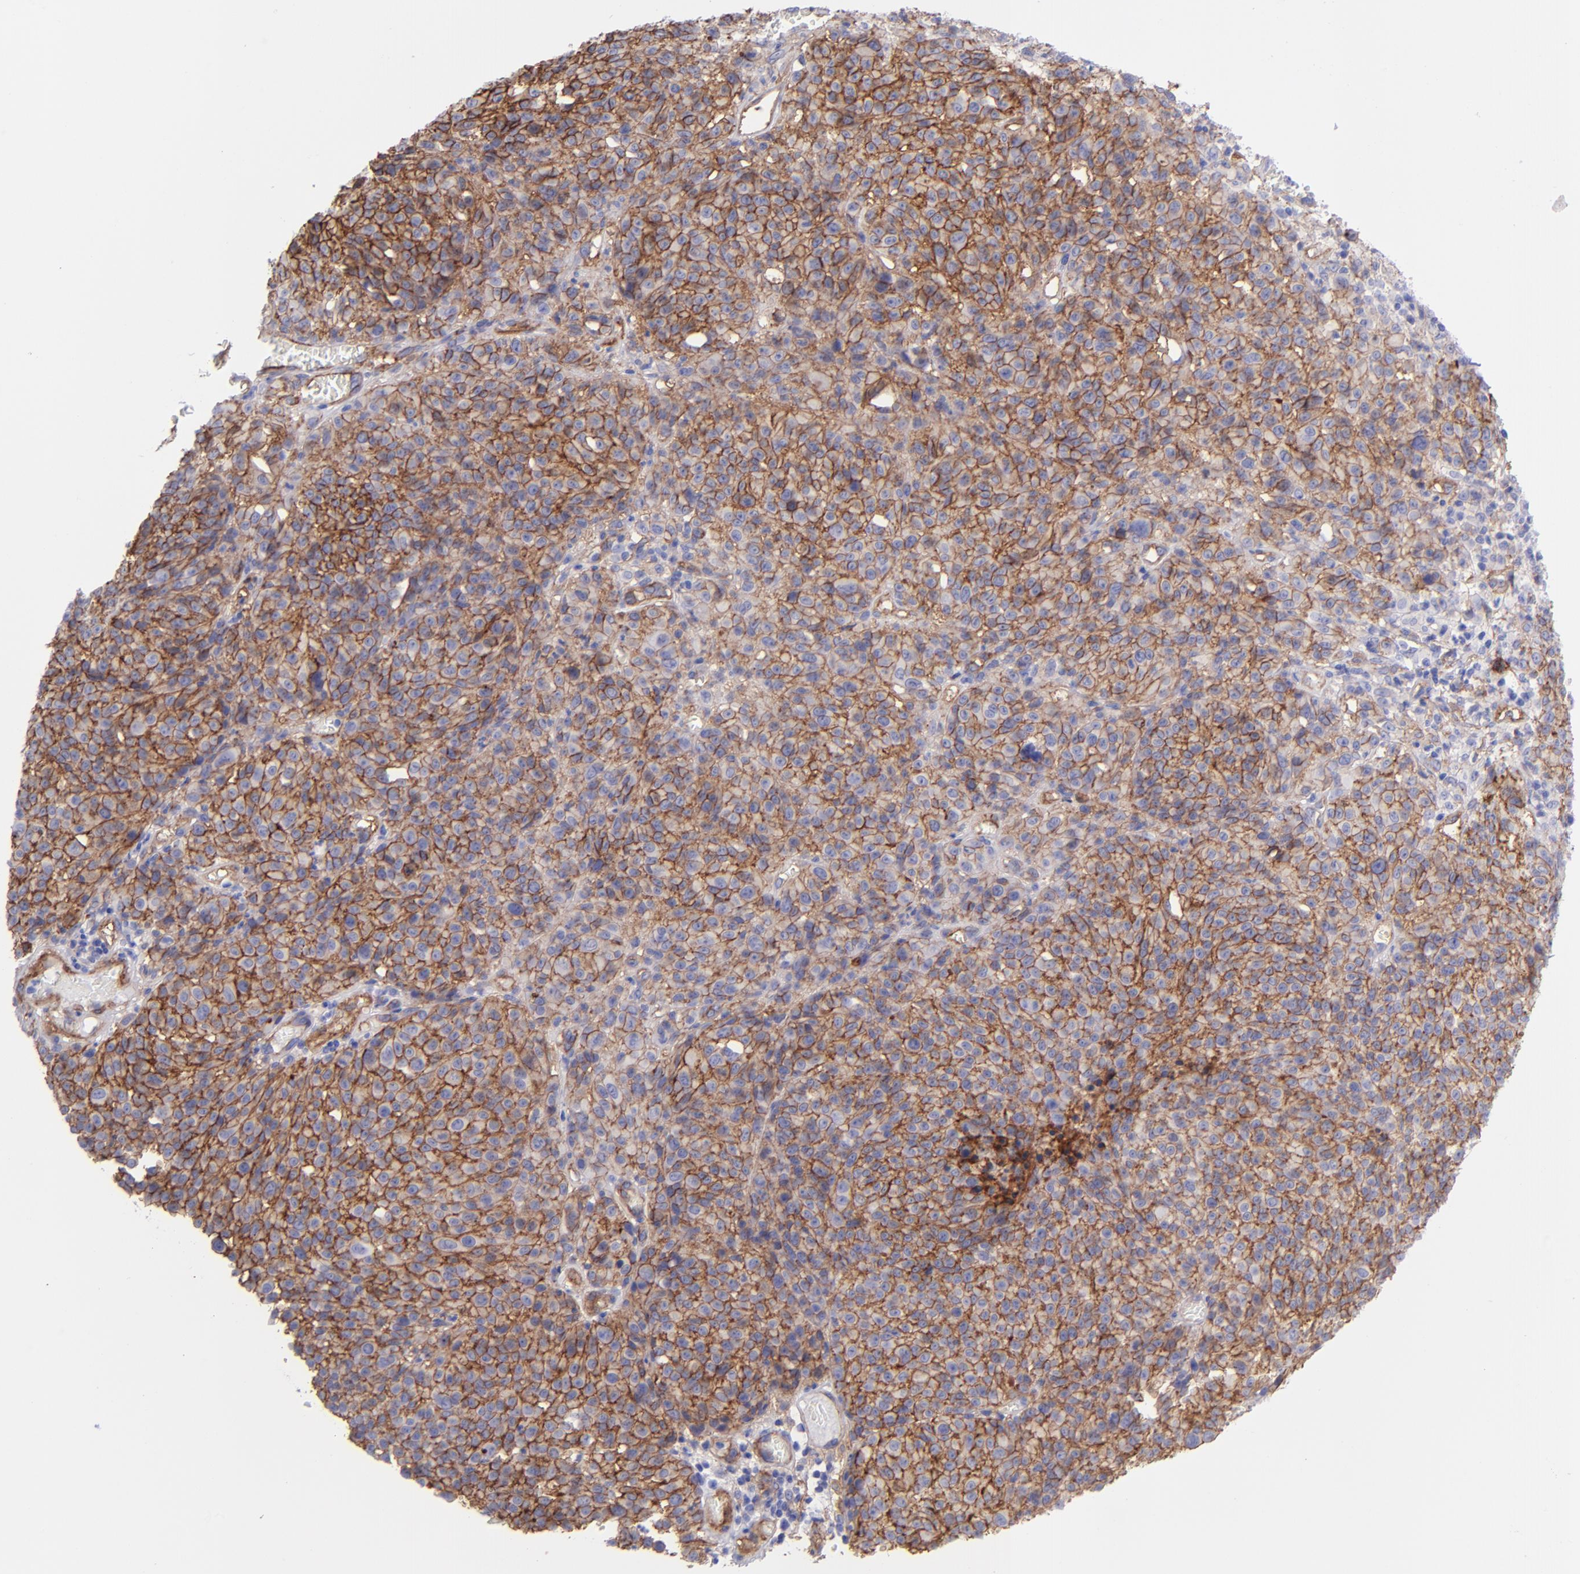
{"staining": {"intensity": "moderate", "quantity": ">75%", "location": "cytoplasmic/membranous"}, "tissue": "melanoma", "cell_type": "Tumor cells", "image_type": "cancer", "snomed": [{"axis": "morphology", "description": "Malignant melanoma, NOS"}, {"axis": "topography", "description": "Skin"}], "caption": "A brown stain shows moderate cytoplasmic/membranous staining of a protein in human melanoma tumor cells. The staining was performed using DAB (3,3'-diaminobenzidine) to visualize the protein expression in brown, while the nuclei were stained in blue with hematoxylin (Magnification: 20x).", "gene": "ITGAV", "patient": {"sex": "female", "age": 49}}